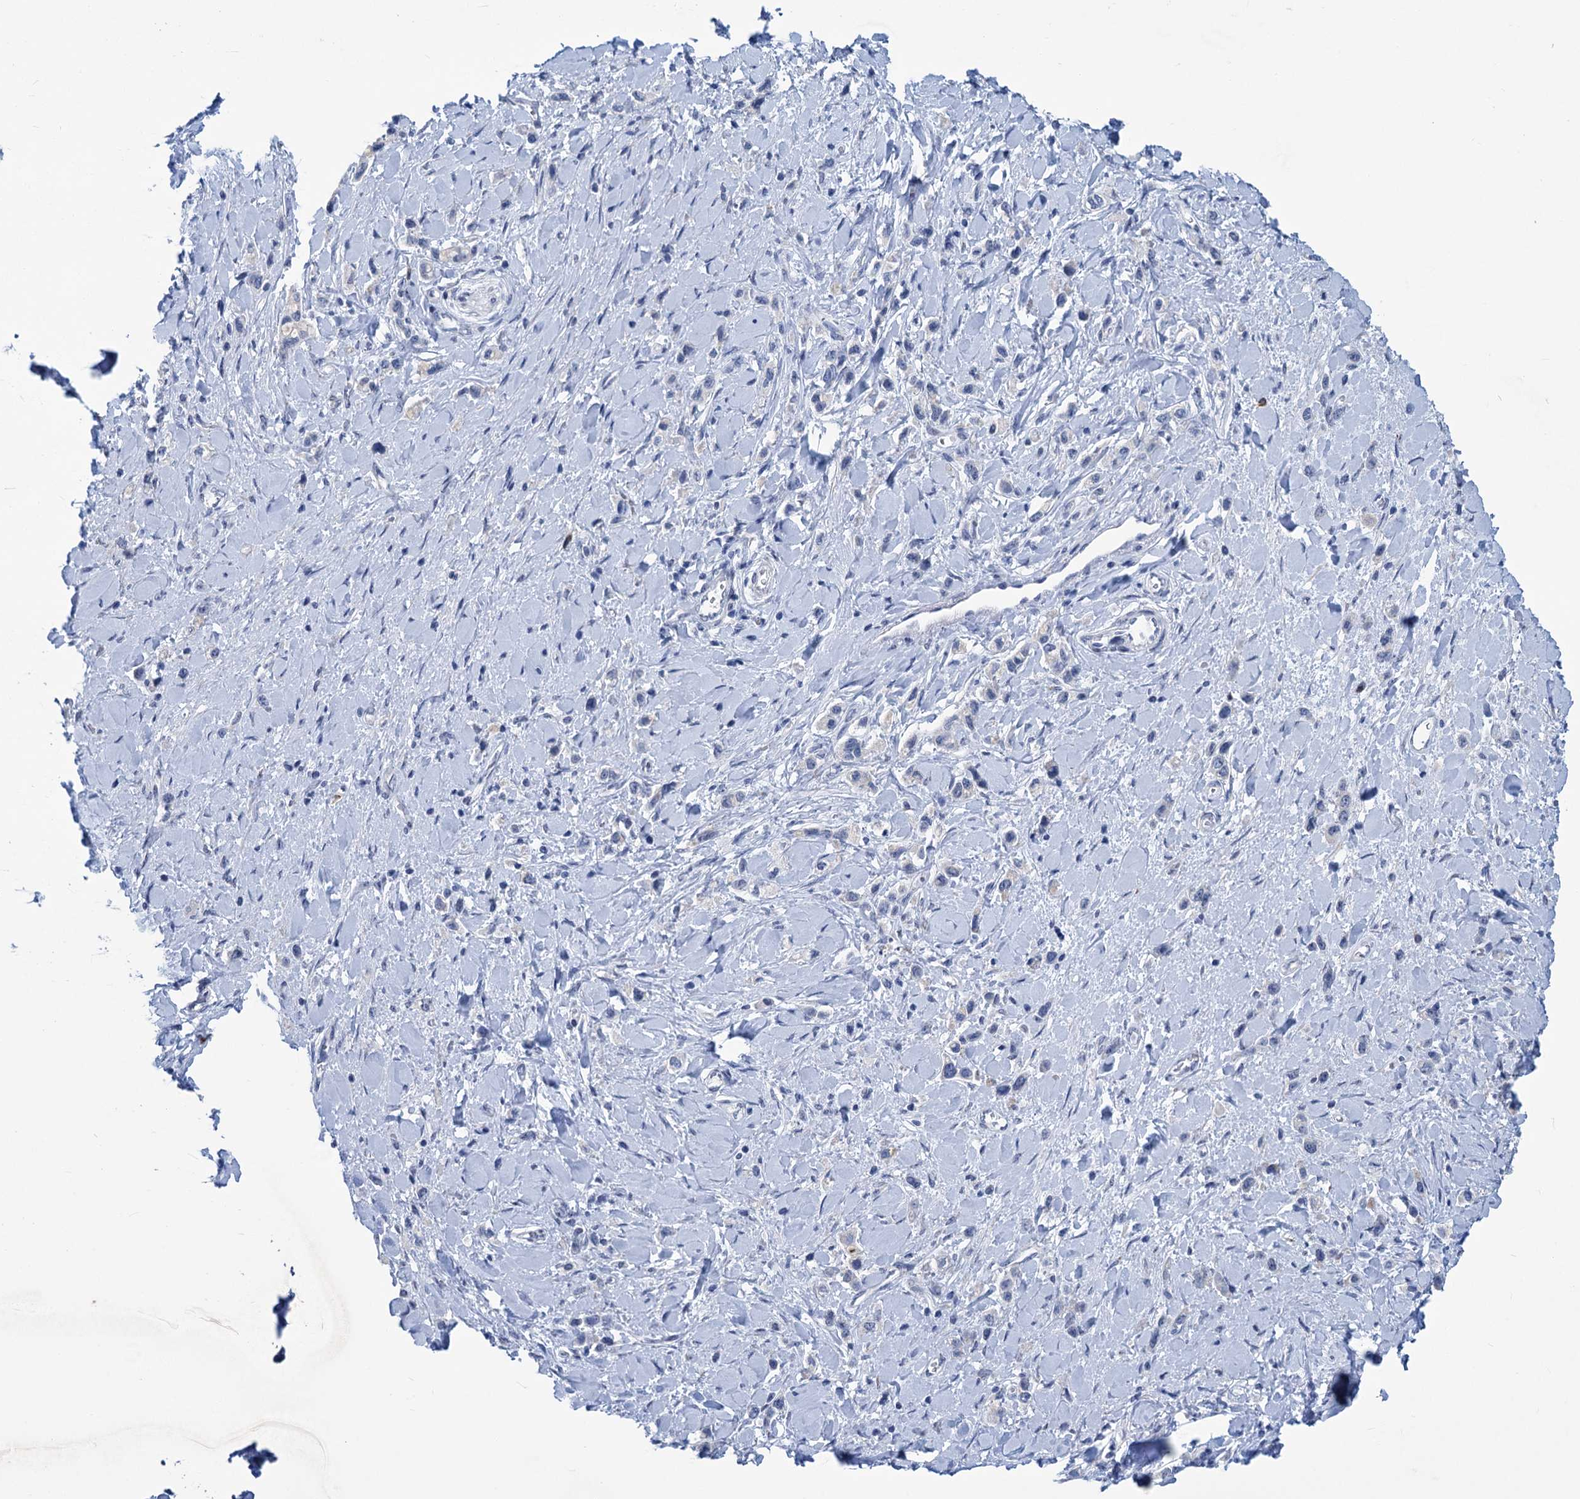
{"staining": {"intensity": "negative", "quantity": "none", "location": "none"}, "tissue": "stomach cancer", "cell_type": "Tumor cells", "image_type": "cancer", "snomed": [{"axis": "morphology", "description": "Normal tissue, NOS"}, {"axis": "morphology", "description": "Adenocarcinoma, NOS"}, {"axis": "topography", "description": "Stomach, upper"}, {"axis": "topography", "description": "Stomach"}], "caption": "DAB immunohistochemical staining of stomach cancer shows no significant positivity in tumor cells.", "gene": "NEU3", "patient": {"sex": "female", "age": 65}}